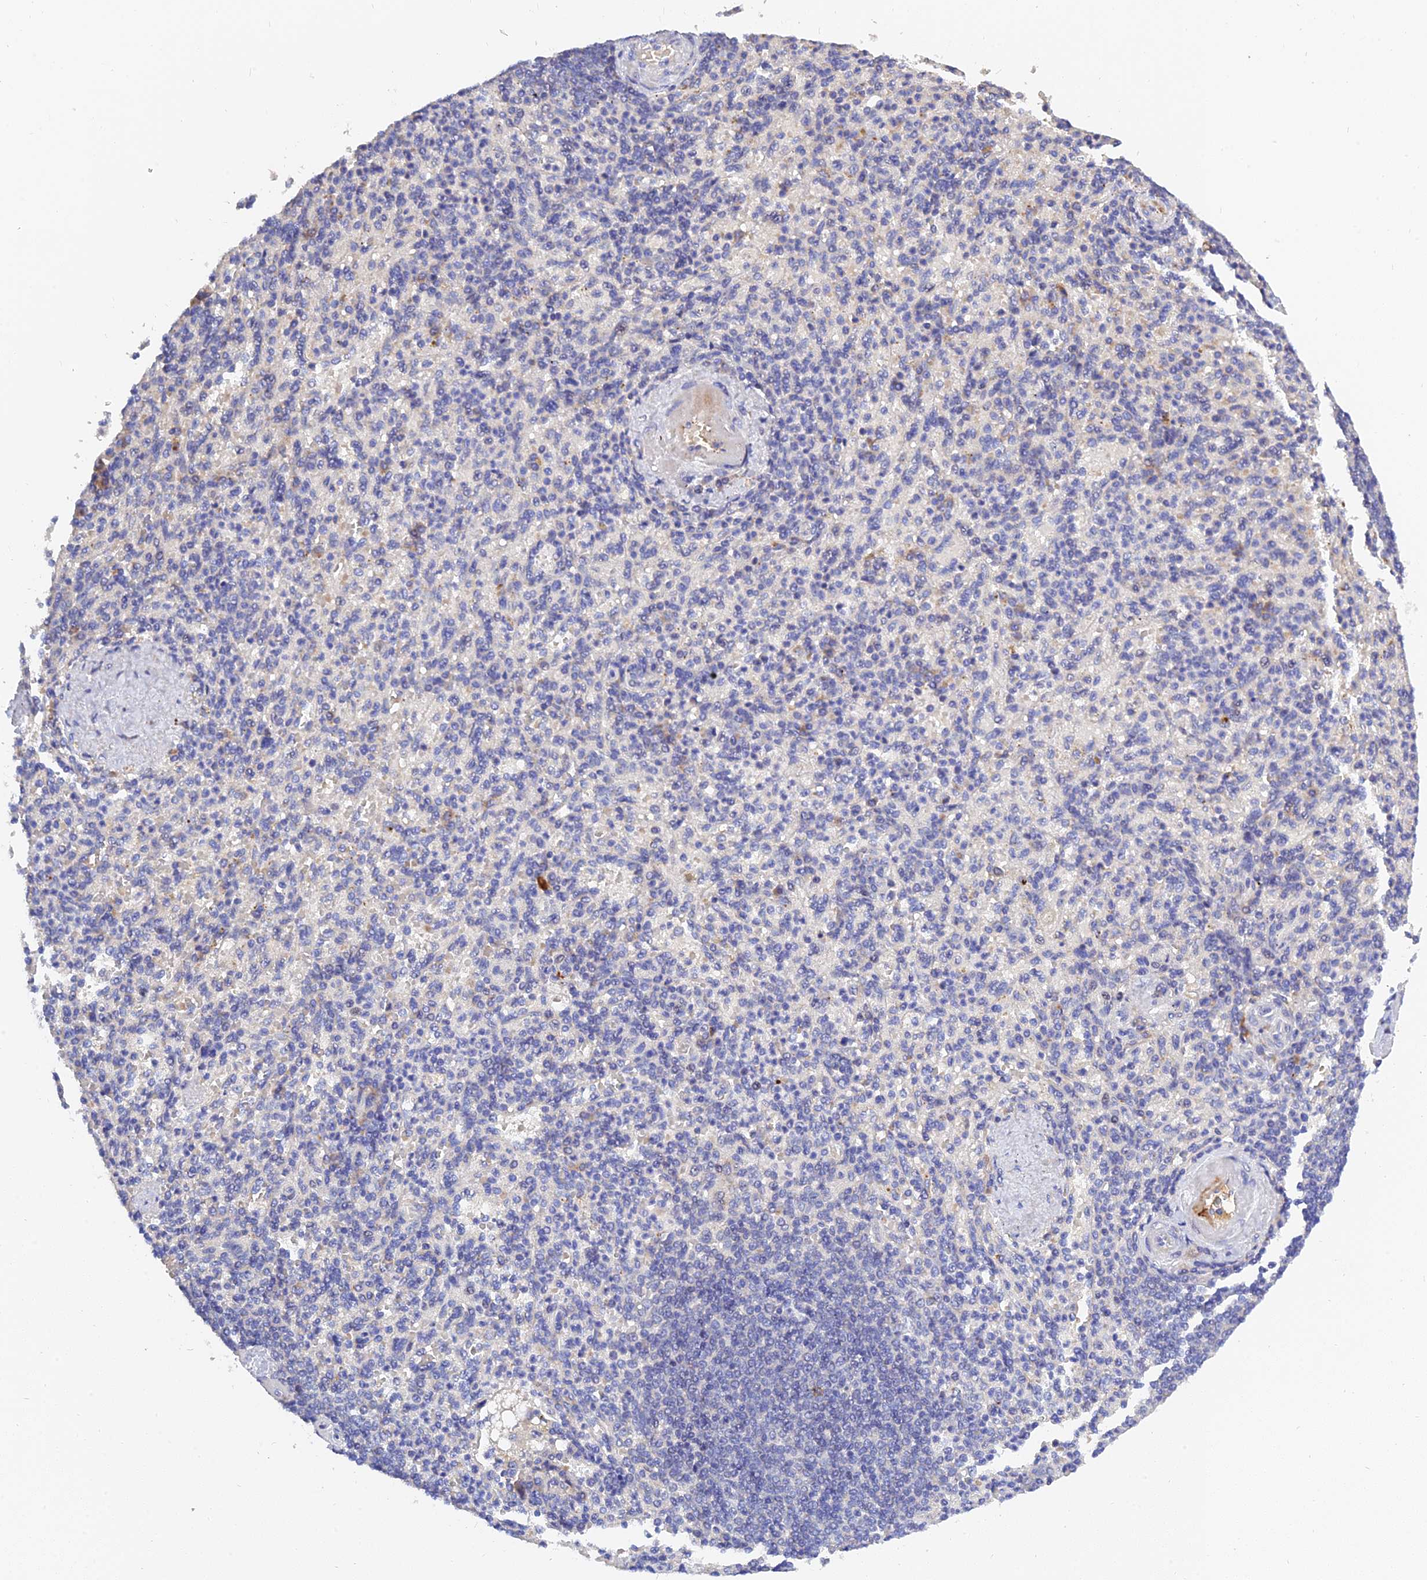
{"staining": {"intensity": "negative", "quantity": "none", "location": "none"}, "tissue": "spleen", "cell_type": "Cells in red pulp", "image_type": "normal", "snomed": [{"axis": "morphology", "description": "Normal tissue, NOS"}, {"axis": "topography", "description": "Spleen"}], "caption": "Histopathology image shows no significant protein positivity in cells in red pulp of benign spleen.", "gene": "MRPL35", "patient": {"sex": "female", "age": 74}}